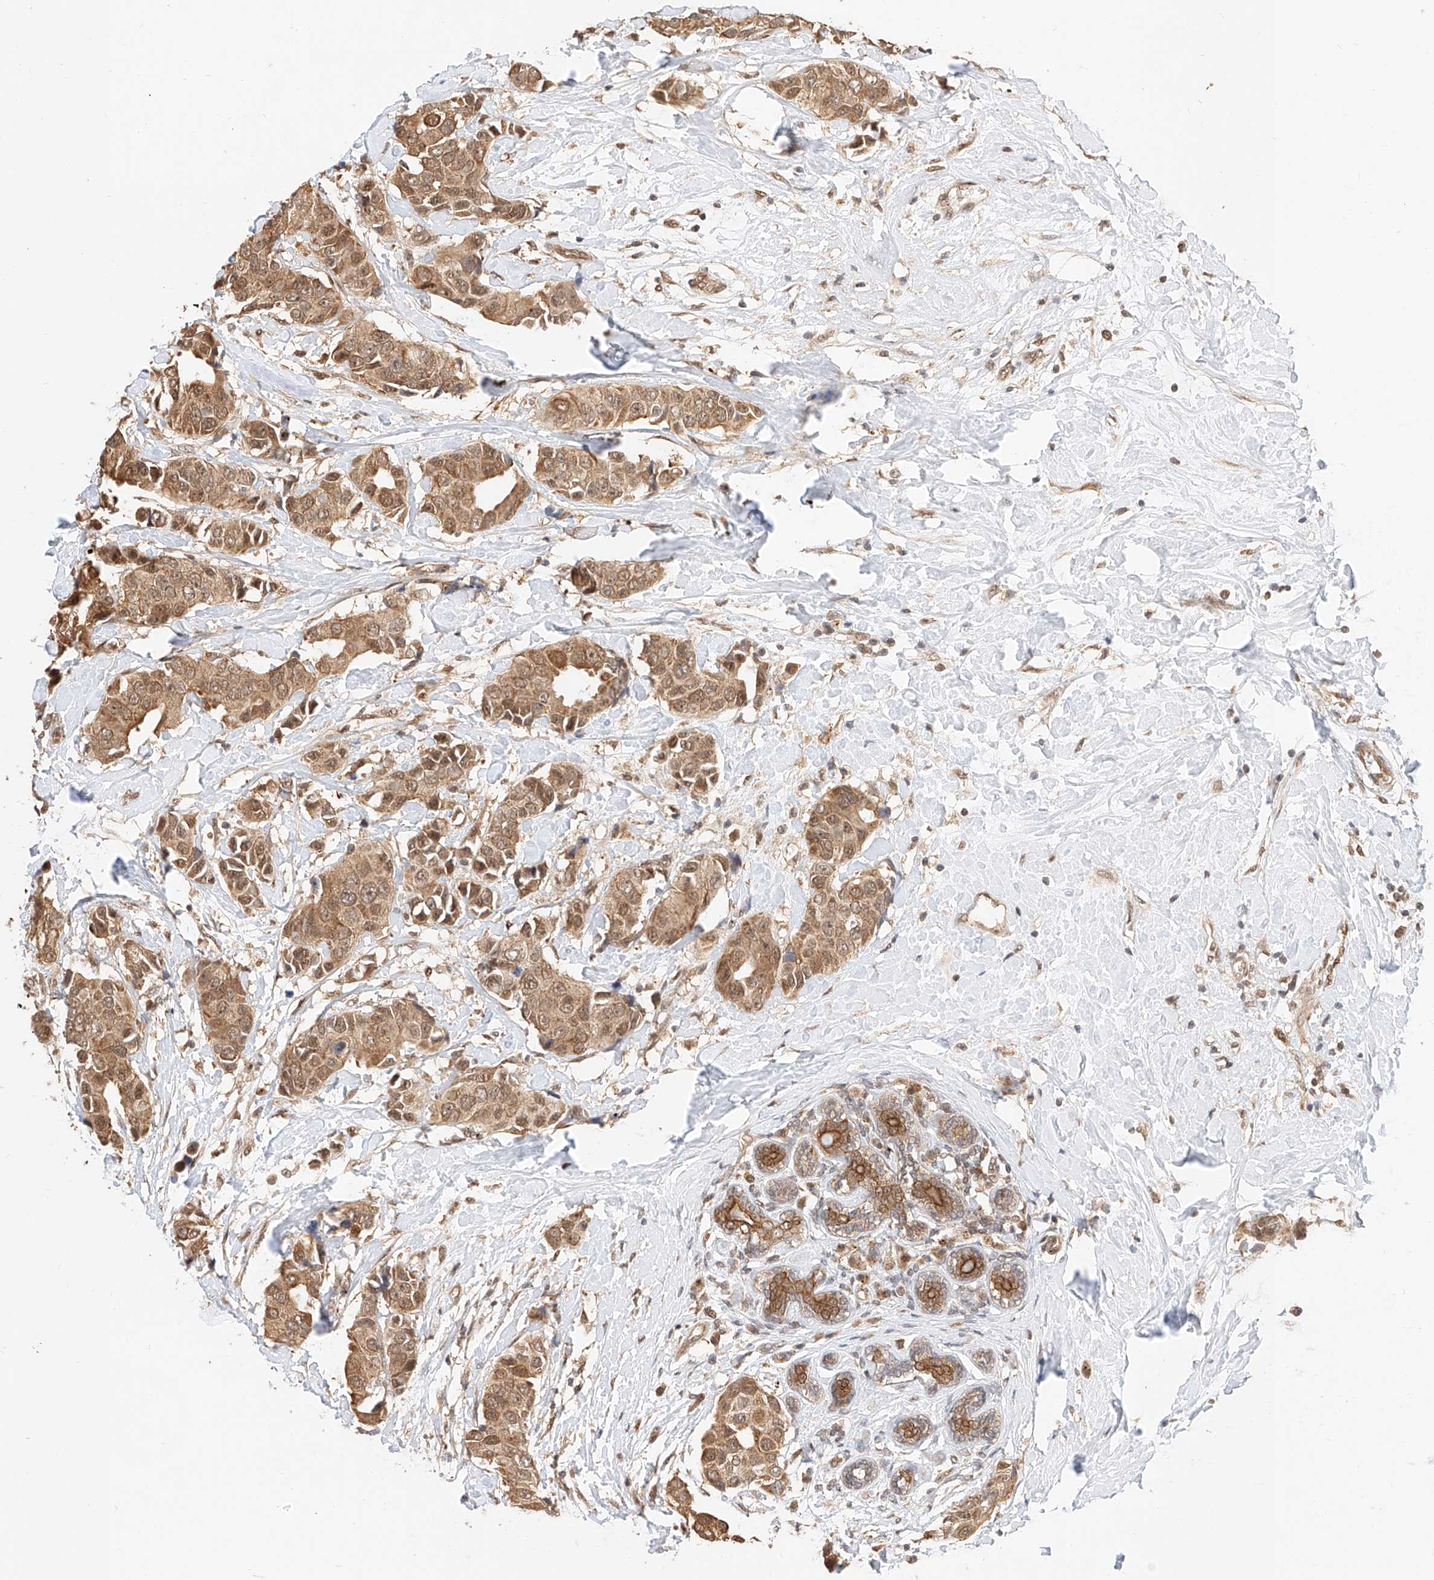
{"staining": {"intensity": "moderate", "quantity": ">75%", "location": "cytoplasmic/membranous,nuclear"}, "tissue": "breast cancer", "cell_type": "Tumor cells", "image_type": "cancer", "snomed": [{"axis": "morphology", "description": "Normal tissue, NOS"}, {"axis": "morphology", "description": "Duct carcinoma"}, {"axis": "topography", "description": "Breast"}], "caption": "Breast cancer tissue exhibits moderate cytoplasmic/membranous and nuclear expression in about >75% of tumor cells, visualized by immunohistochemistry.", "gene": "EIF4H", "patient": {"sex": "female", "age": 39}}